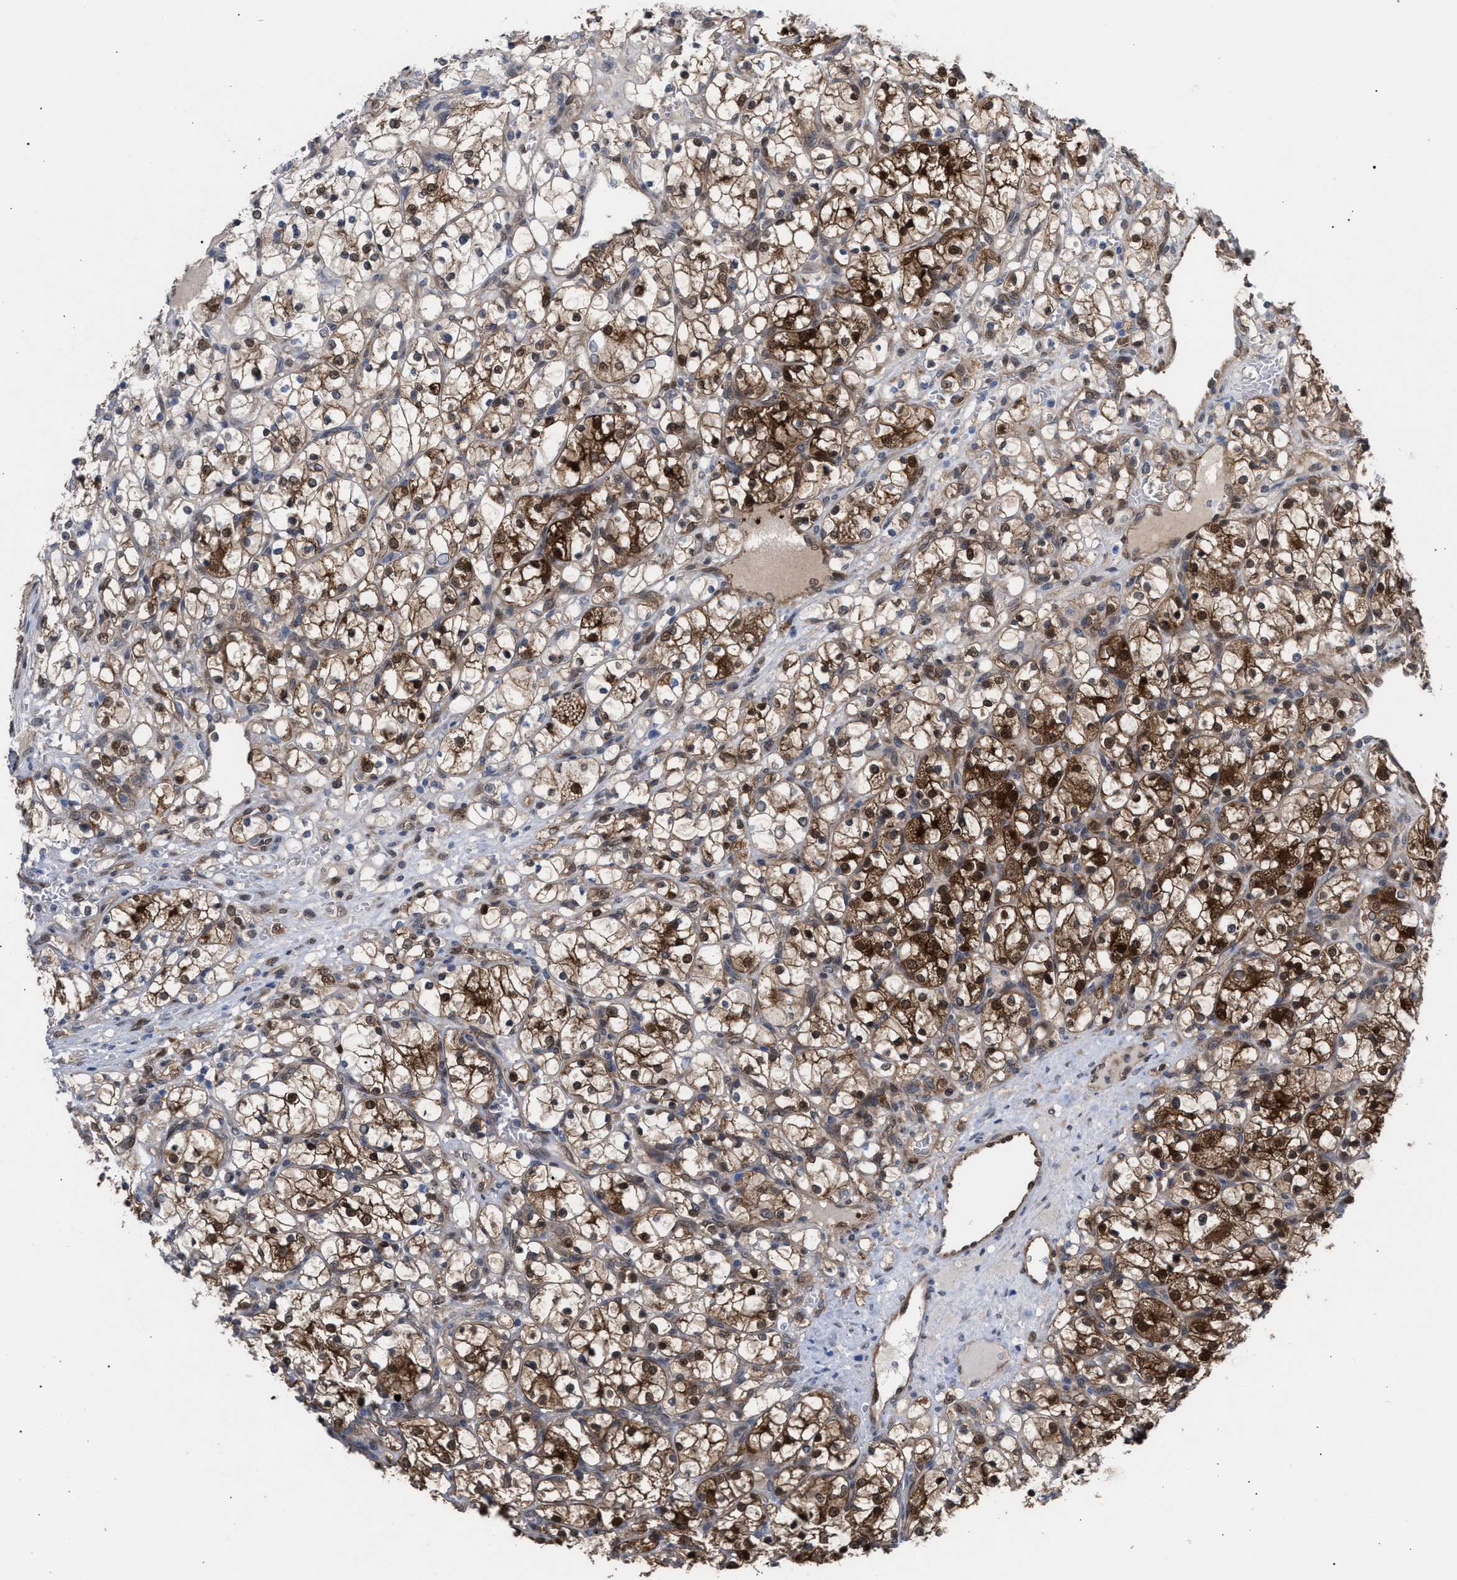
{"staining": {"intensity": "strong", "quantity": ">75%", "location": "cytoplasmic/membranous,nuclear"}, "tissue": "renal cancer", "cell_type": "Tumor cells", "image_type": "cancer", "snomed": [{"axis": "morphology", "description": "Adenocarcinoma, NOS"}, {"axis": "topography", "description": "Kidney"}], "caption": "There is high levels of strong cytoplasmic/membranous and nuclear staining in tumor cells of renal cancer, as demonstrated by immunohistochemical staining (brown color).", "gene": "TP53I3", "patient": {"sex": "female", "age": 69}}